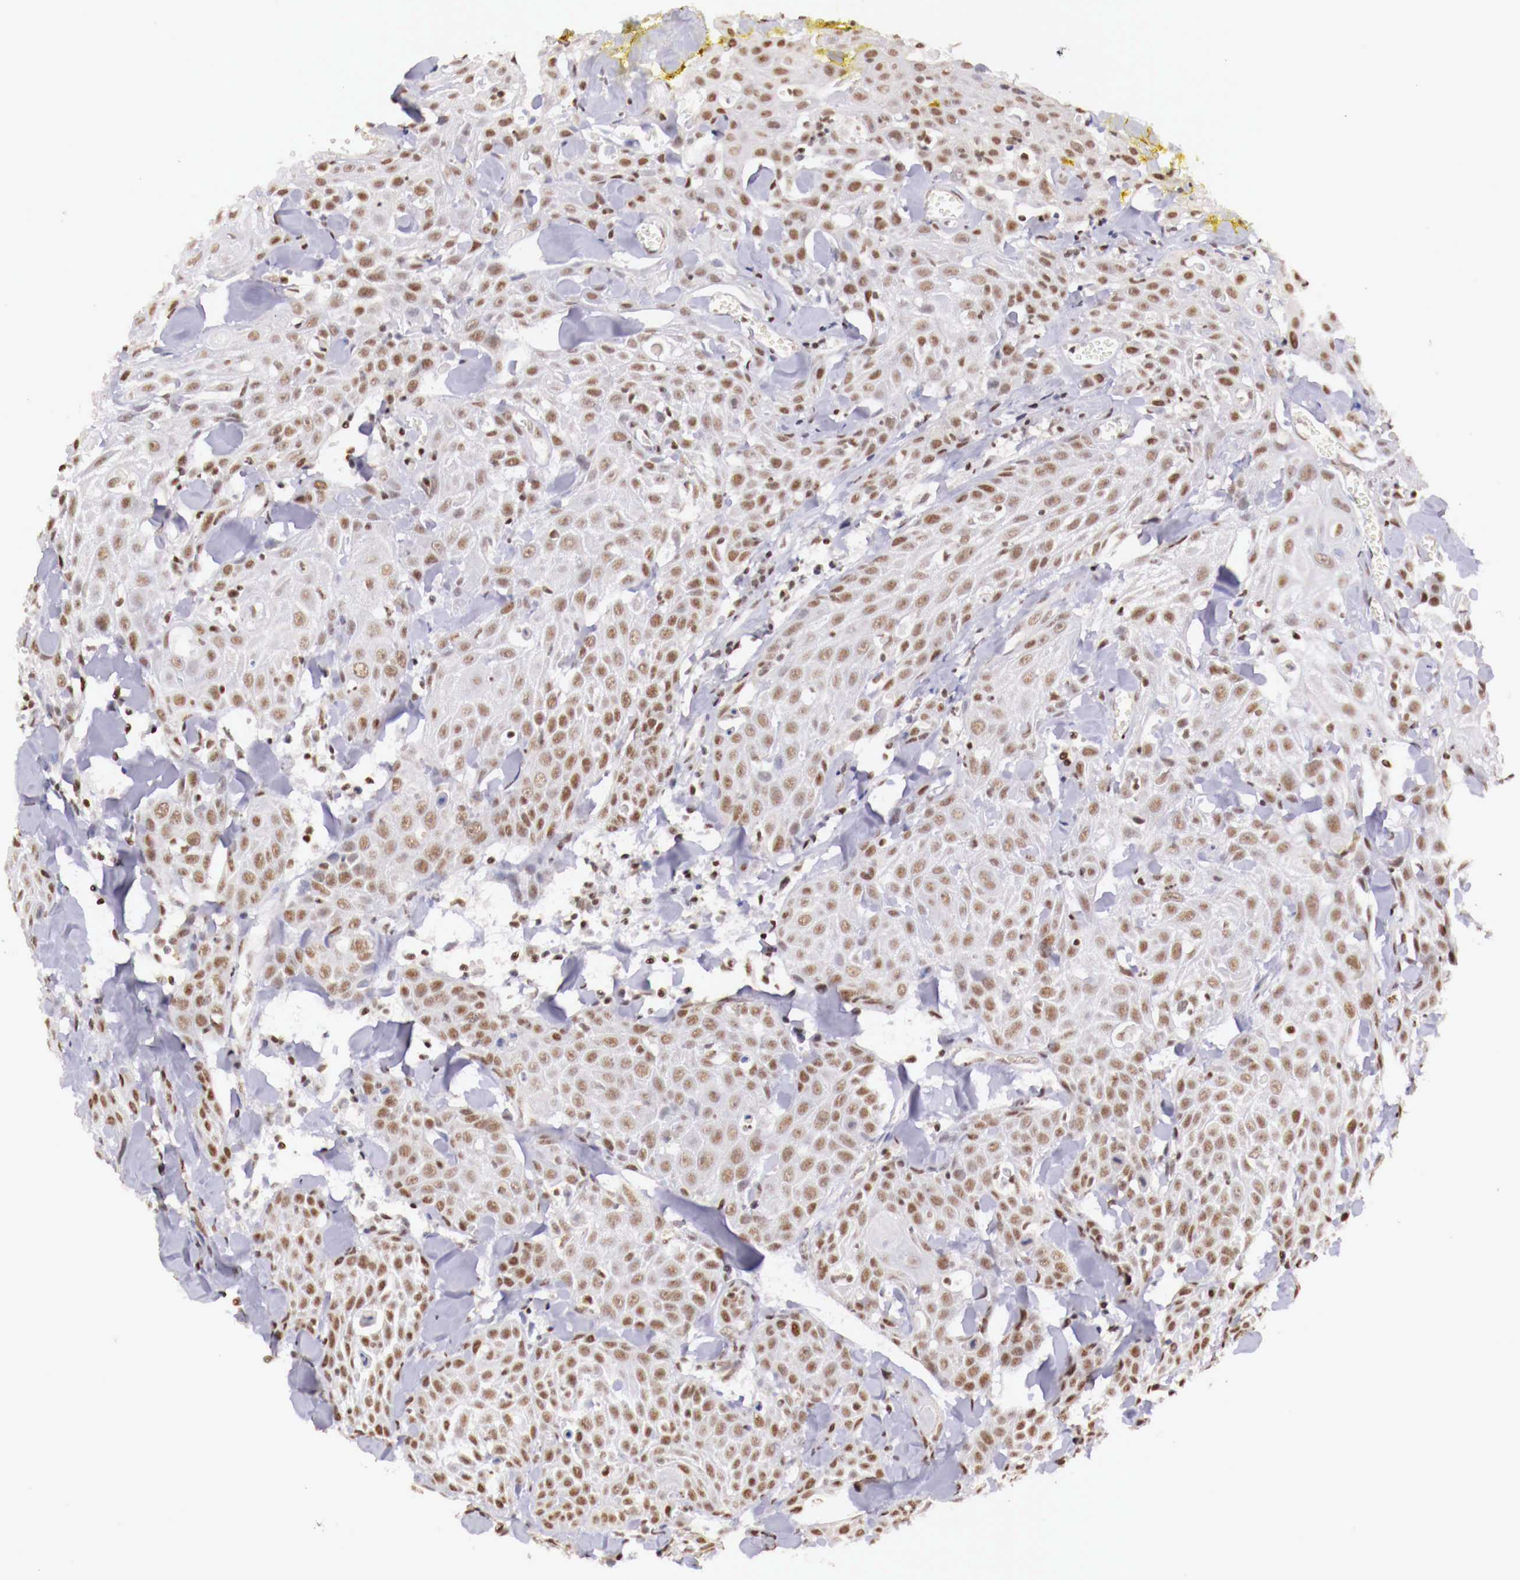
{"staining": {"intensity": "weak", "quantity": "25%-75%", "location": "nuclear"}, "tissue": "head and neck cancer", "cell_type": "Tumor cells", "image_type": "cancer", "snomed": [{"axis": "morphology", "description": "Squamous cell carcinoma, NOS"}, {"axis": "topography", "description": "Oral tissue"}, {"axis": "topography", "description": "Head-Neck"}], "caption": "Approximately 25%-75% of tumor cells in head and neck cancer exhibit weak nuclear protein positivity as visualized by brown immunohistochemical staining.", "gene": "SP1", "patient": {"sex": "female", "age": 82}}